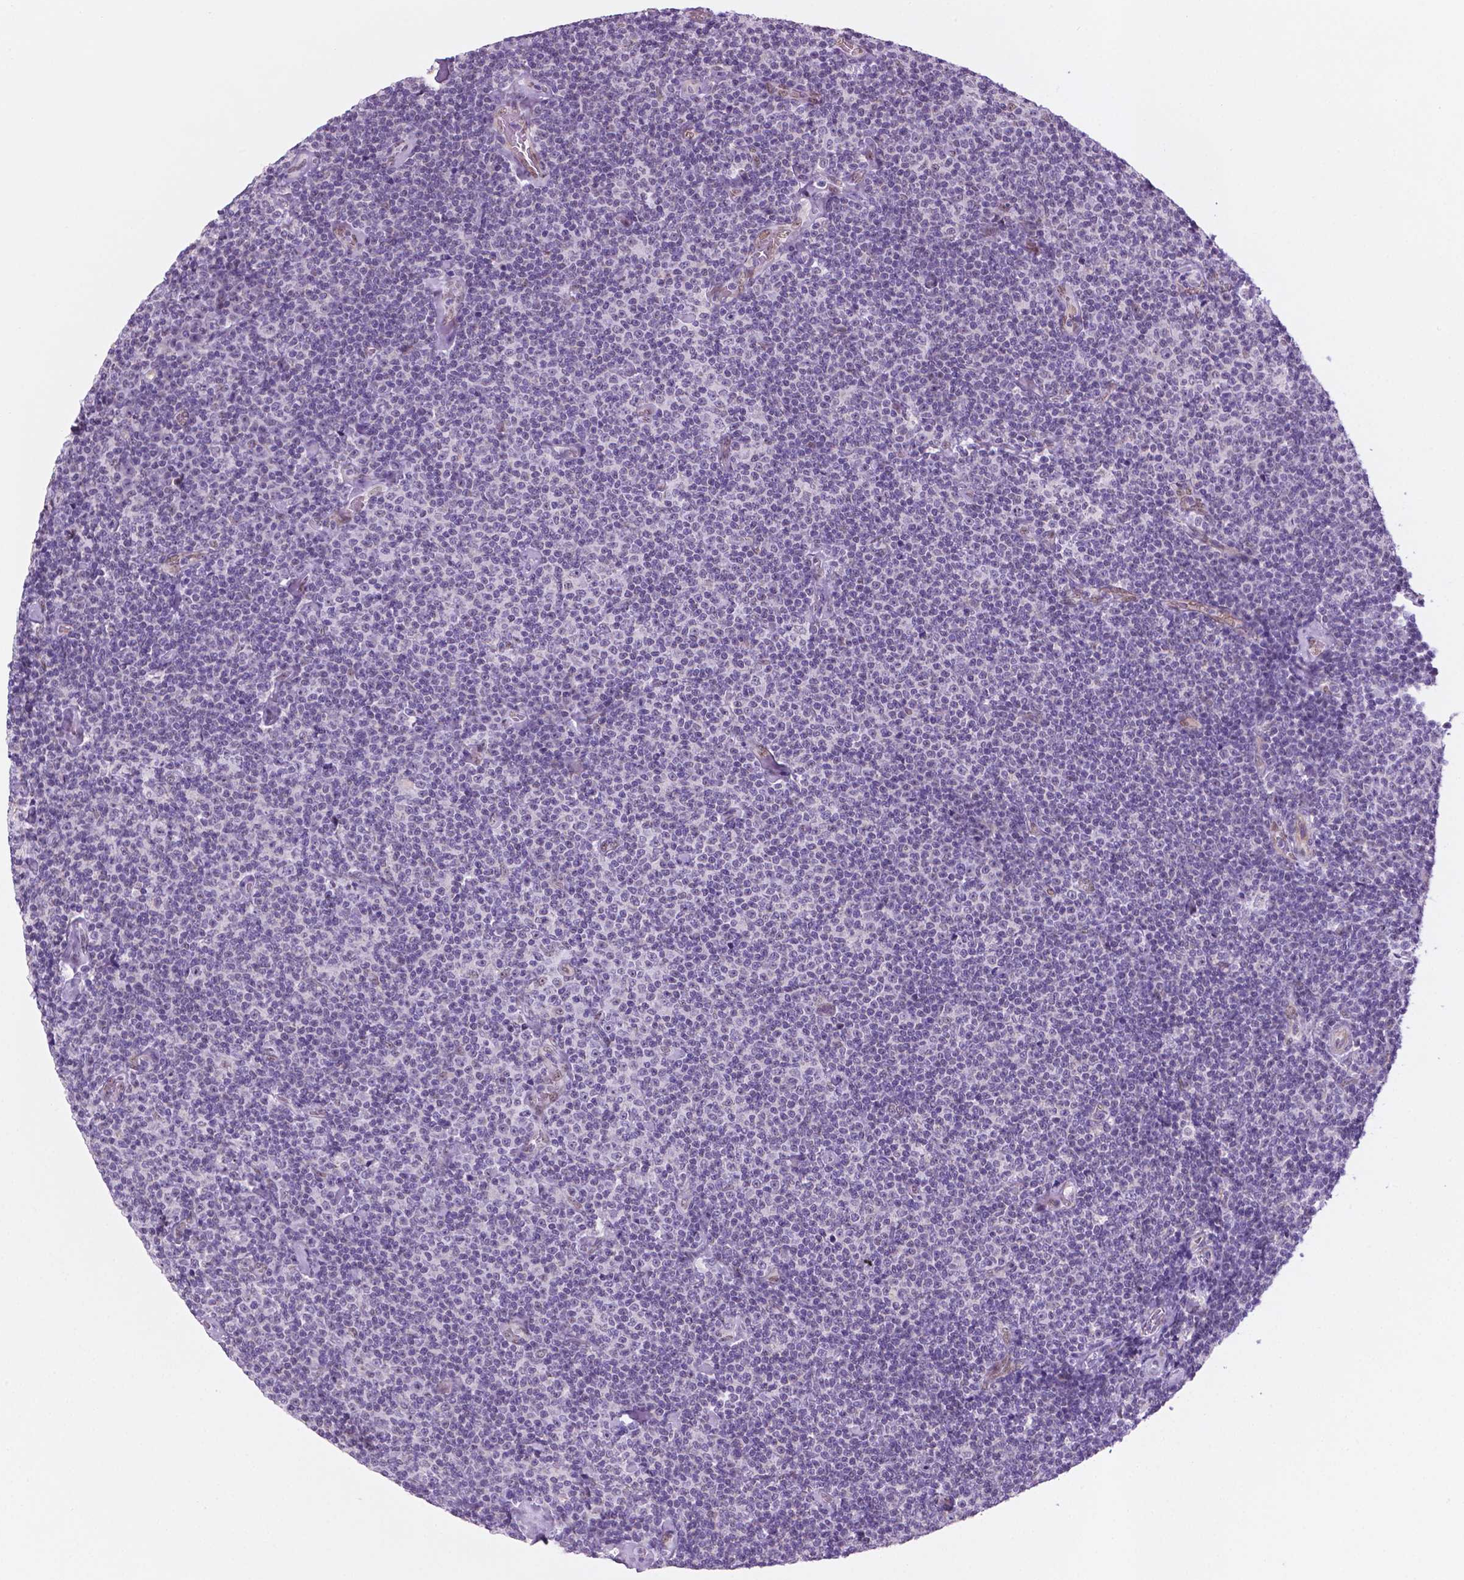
{"staining": {"intensity": "negative", "quantity": "none", "location": "none"}, "tissue": "lymphoma", "cell_type": "Tumor cells", "image_type": "cancer", "snomed": [{"axis": "morphology", "description": "Malignant lymphoma, non-Hodgkin's type, Low grade"}, {"axis": "topography", "description": "Lymph node"}], "caption": "Low-grade malignant lymphoma, non-Hodgkin's type stained for a protein using immunohistochemistry exhibits no expression tumor cells.", "gene": "C18orf21", "patient": {"sex": "male", "age": 81}}